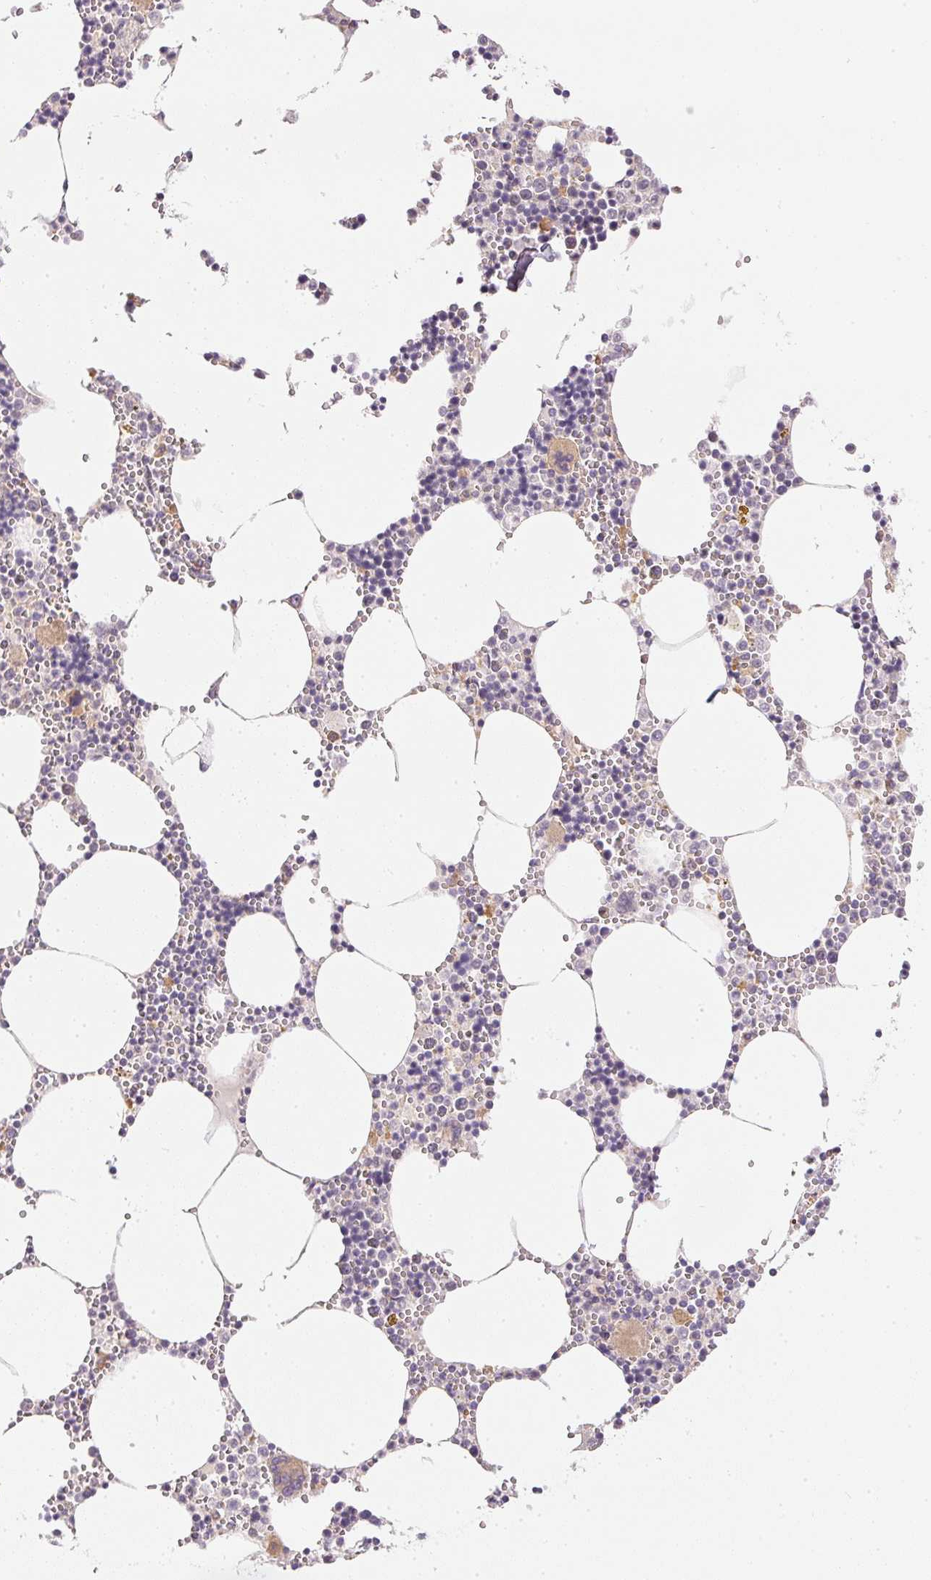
{"staining": {"intensity": "negative", "quantity": "none", "location": "none"}, "tissue": "bone marrow", "cell_type": "Hematopoietic cells", "image_type": "normal", "snomed": [{"axis": "morphology", "description": "Normal tissue, NOS"}, {"axis": "topography", "description": "Bone marrow"}], "caption": "Hematopoietic cells show no significant protein positivity in normal bone marrow. The staining was performed using DAB (3,3'-diaminobenzidine) to visualize the protein expression in brown, while the nuclei were stained in blue with hematoxylin (Magnification: 20x).", "gene": "TTC23L", "patient": {"sex": "male", "age": 54}}